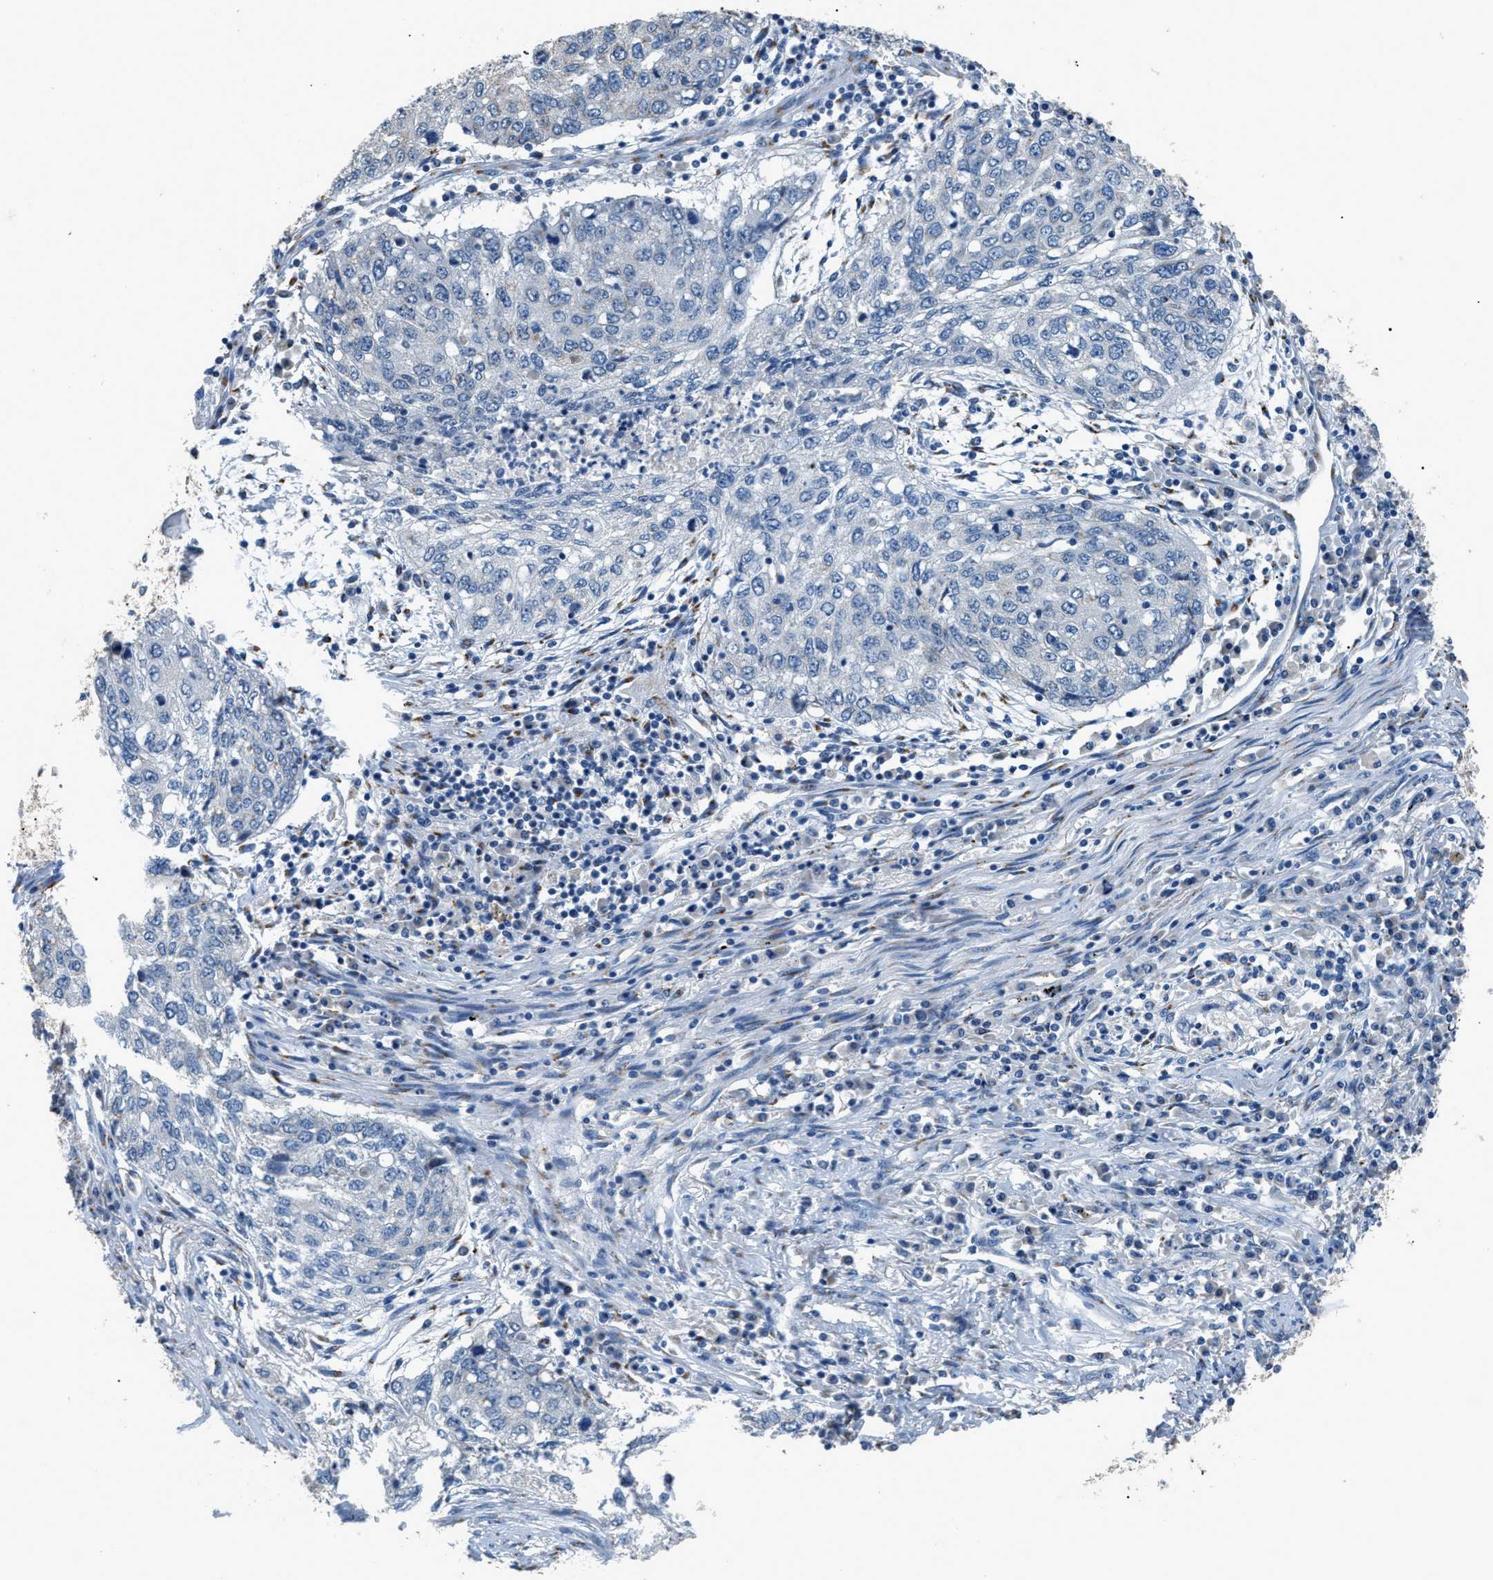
{"staining": {"intensity": "negative", "quantity": "none", "location": "none"}, "tissue": "lung cancer", "cell_type": "Tumor cells", "image_type": "cancer", "snomed": [{"axis": "morphology", "description": "Squamous cell carcinoma, NOS"}, {"axis": "topography", "description": "Lung"}], "caption": "Immunohistochemistry image of human squamous cell carcinoma (lung) stained for a protein (brown), which displays no staining in tumor cells.", "gene": "GOLM1", "patient": {"sex": "female", "age": 63}}